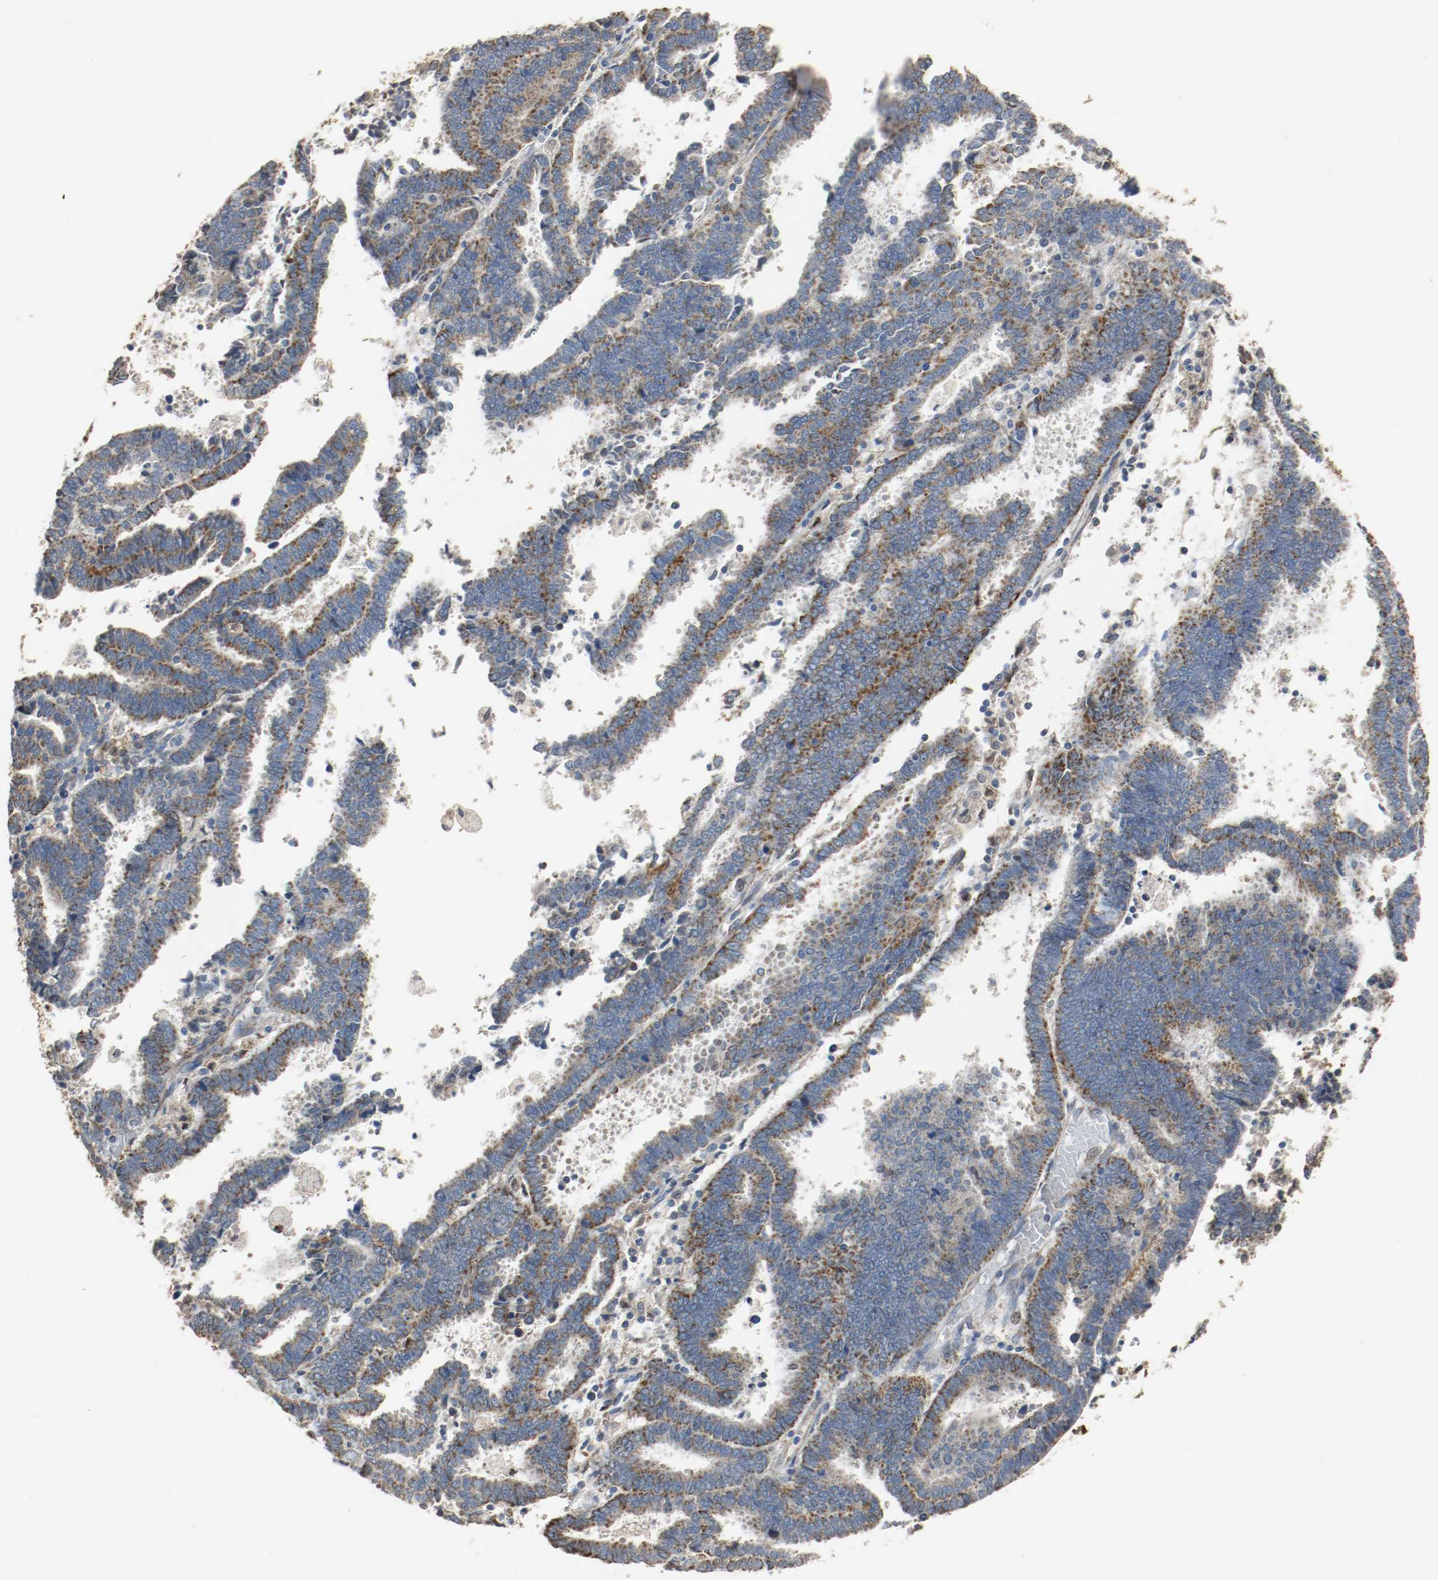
{"staining": {"intensity": "strong", "quantity": ">75%", "location": "cytoplasmic/membranous"}, "tissue": "endometrial cancer", "cell_type": "Tumor cells", "image_type": "cancer", "snomed": [{"axis": "morphology", "description": "Adenocarcinoma, NOS"}, {"axis": "topography", "description": "Uterus"}], "caption": "Human endometrial adenocarcinoma stained with a protein marker exhibits strong staining in tumor cells.", "gene": "ALDH4A1", "patient": {"sex": "female", "age": 83}}